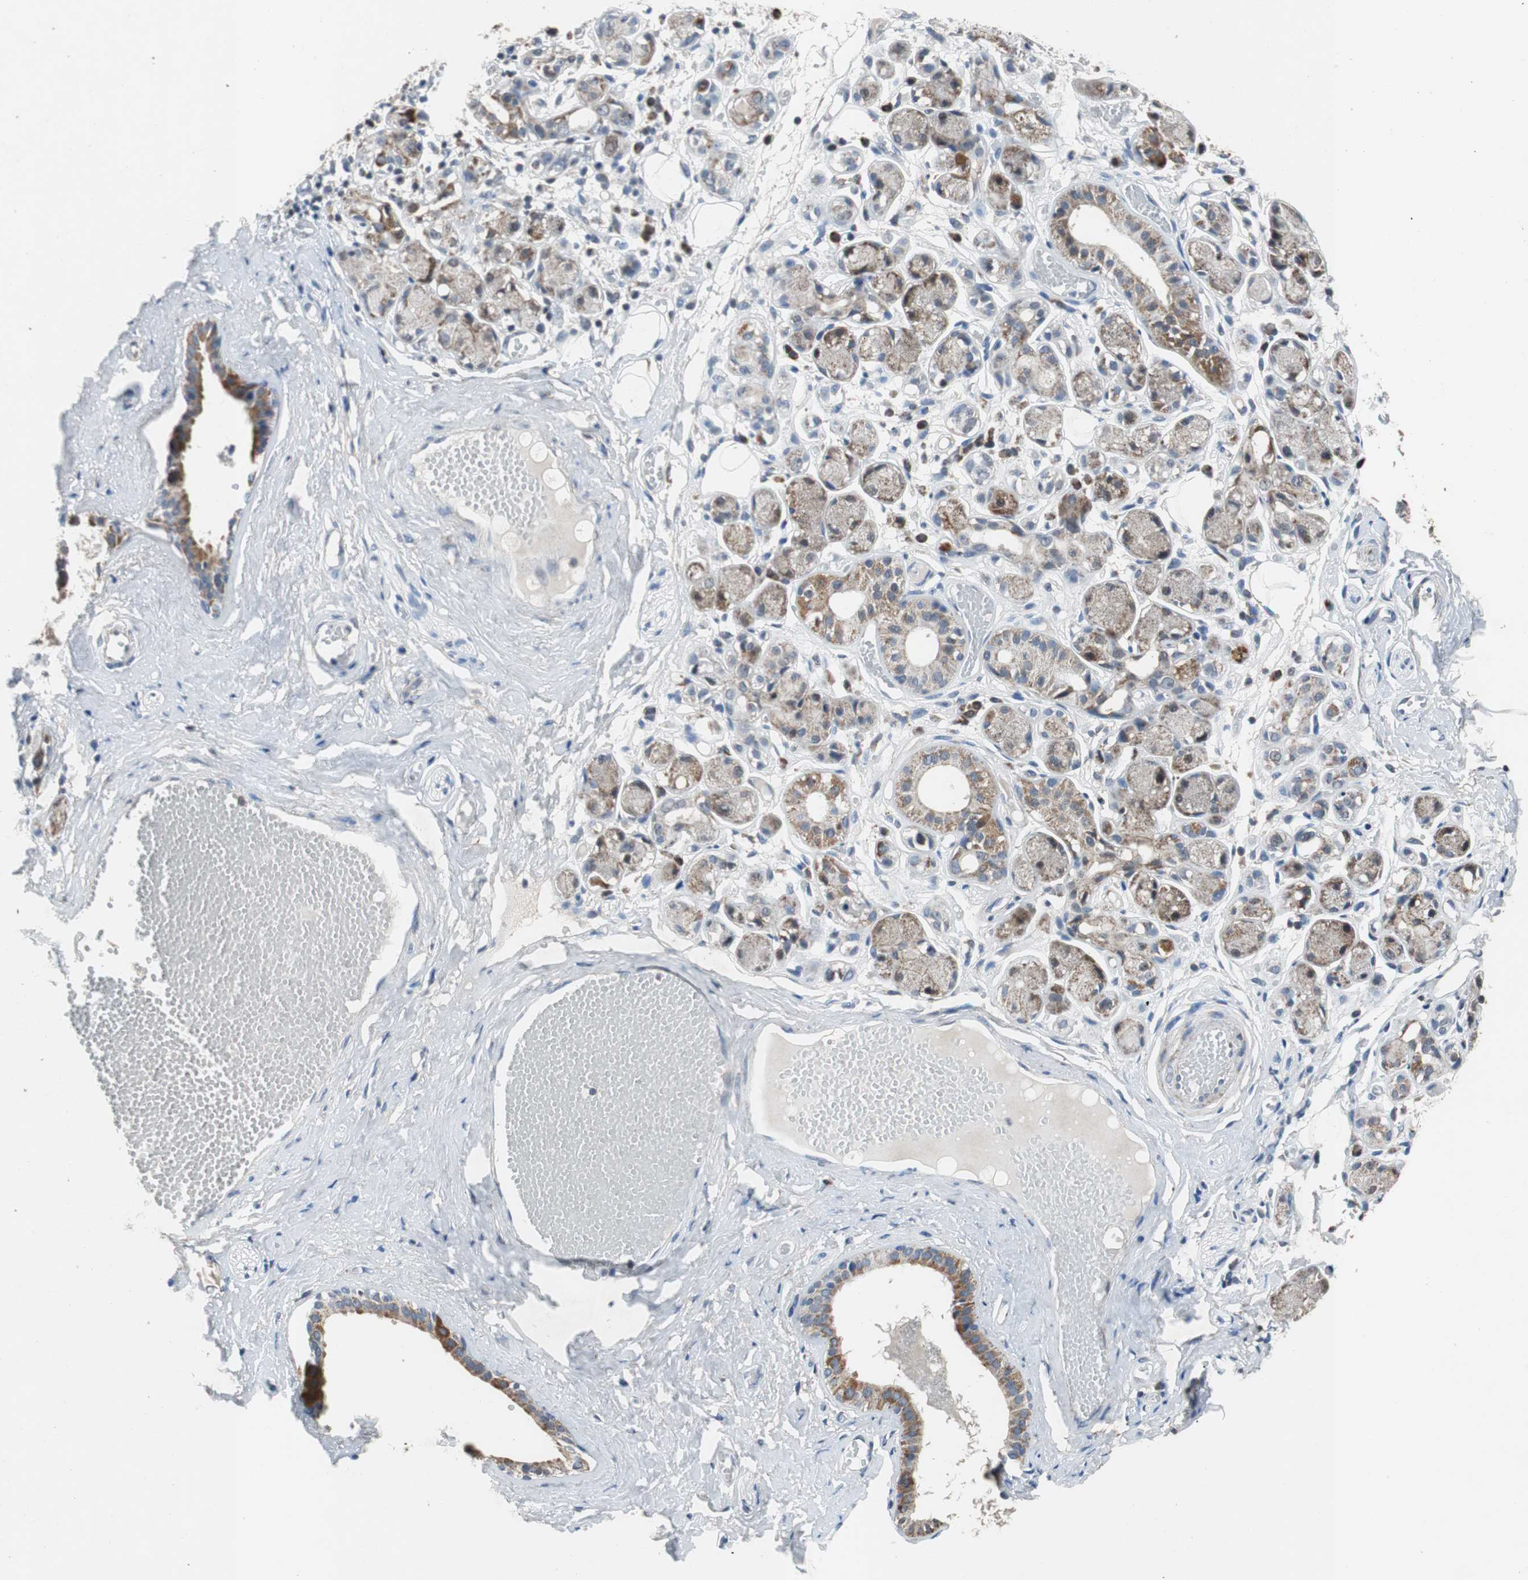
{"staining": {"intensity": "negative", "quantity": "none", "location": "none"}, "tissue": "adipose tissue", "cell_type": "Adipocytes", "image_type": "normal", "snomed": [{"axis": "morphology", "description": "Normal tissue, NOS"}, {"axis": "morphology", "description": "Inflammation, NOS"}, {"axis": "topography", "description": "Vascular tissue"}, {"axis": "topography", "description": "Salivary gland"}], "caption": "Immunohistochemical staining of benign adipose tissue exhibits no significant expression in adipocytes.", "gene": "PITRM1", "patient": {"sex": "female", "age": 75}}